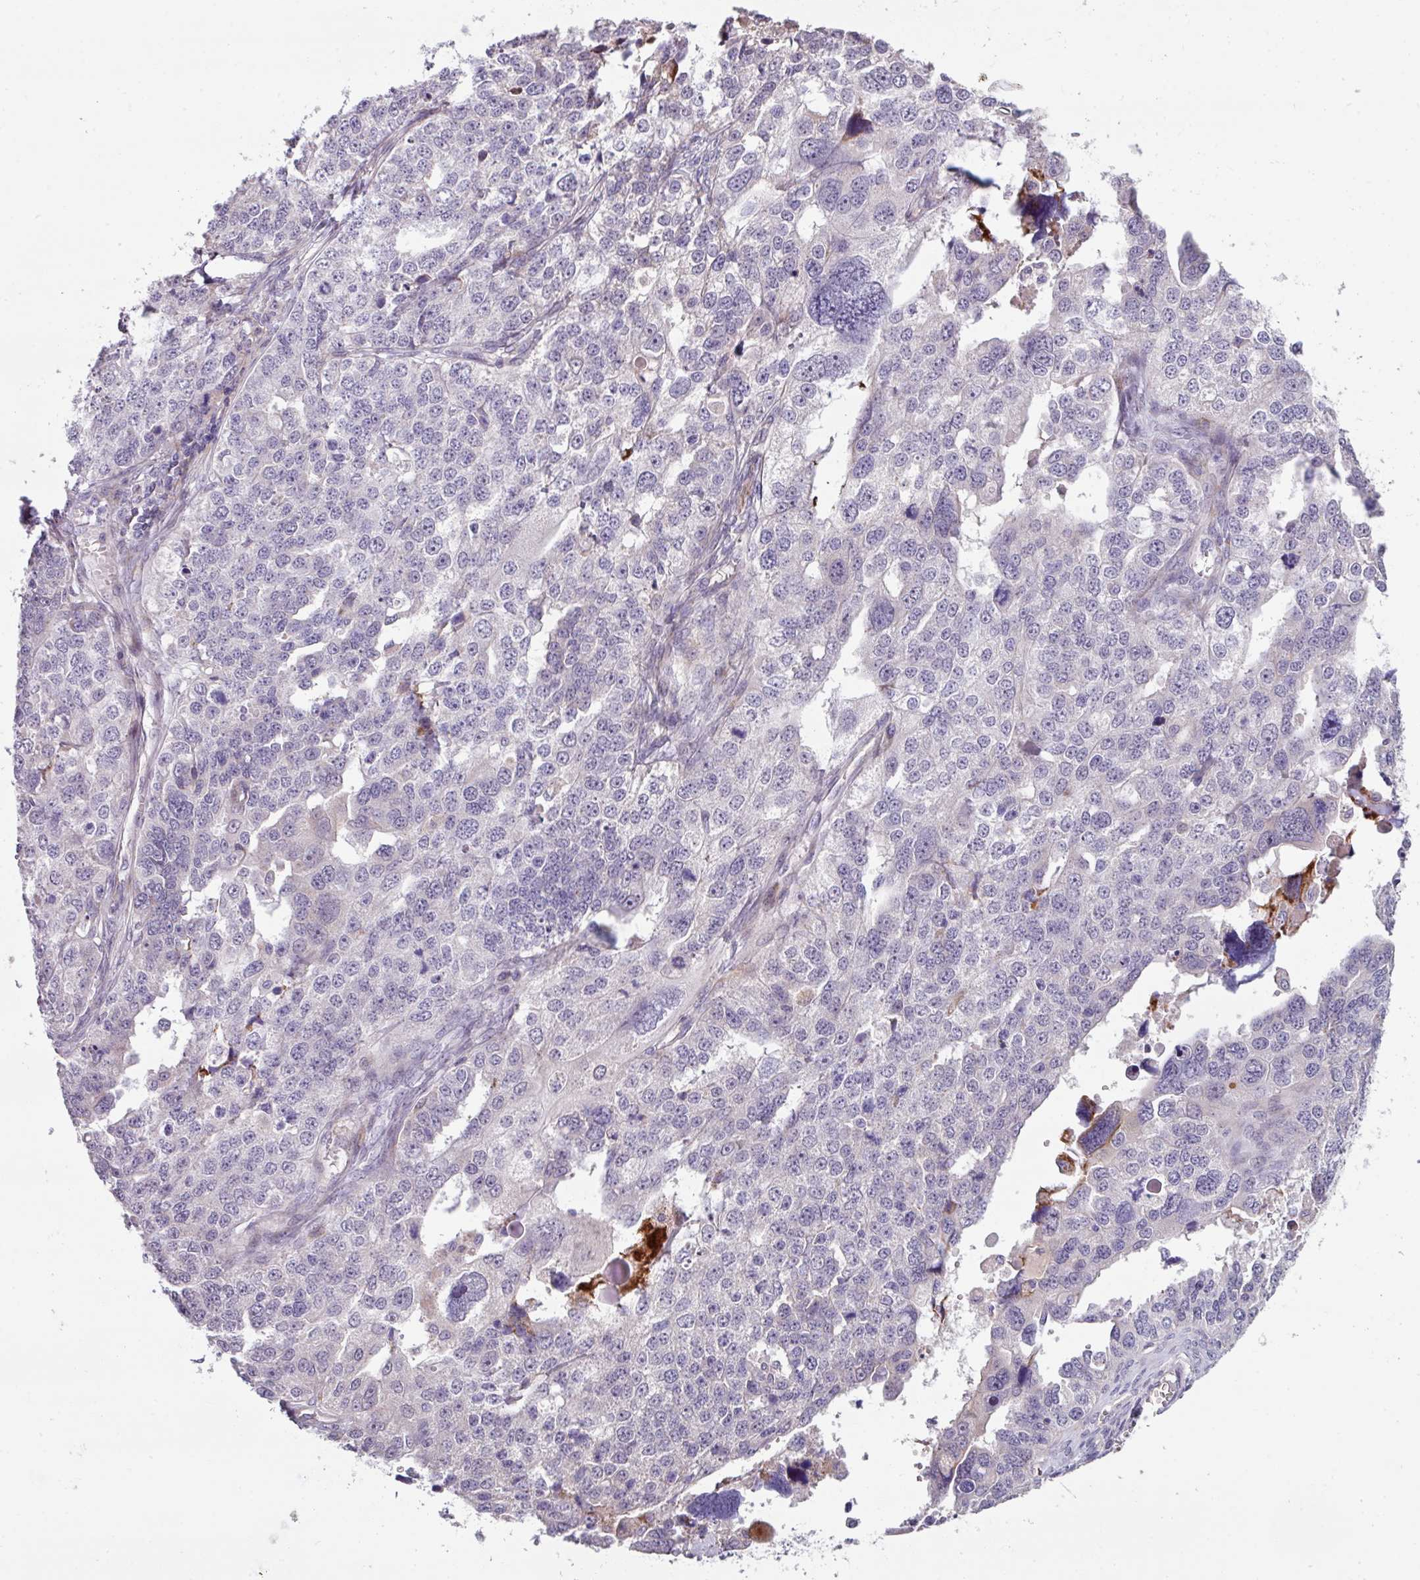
{"staining": {"intensity": "negative", "quantity": "none", "location": "none"}, "tissue": "ovarian cancer", "cell_type": "Tumor cells", "image_type": "cancer", "snomed": [{"axis": "morphology", "description": "Cystadenocarcinoma, serous, NOS"}, {"axis": "topography", "description": "Ovary"}], "caption": "Tumor cells show no significant positivity in ovarian serous cystadenocarcinoma.", "gene": "BMS1", "patient": {"sex": "female", "age": 76}}